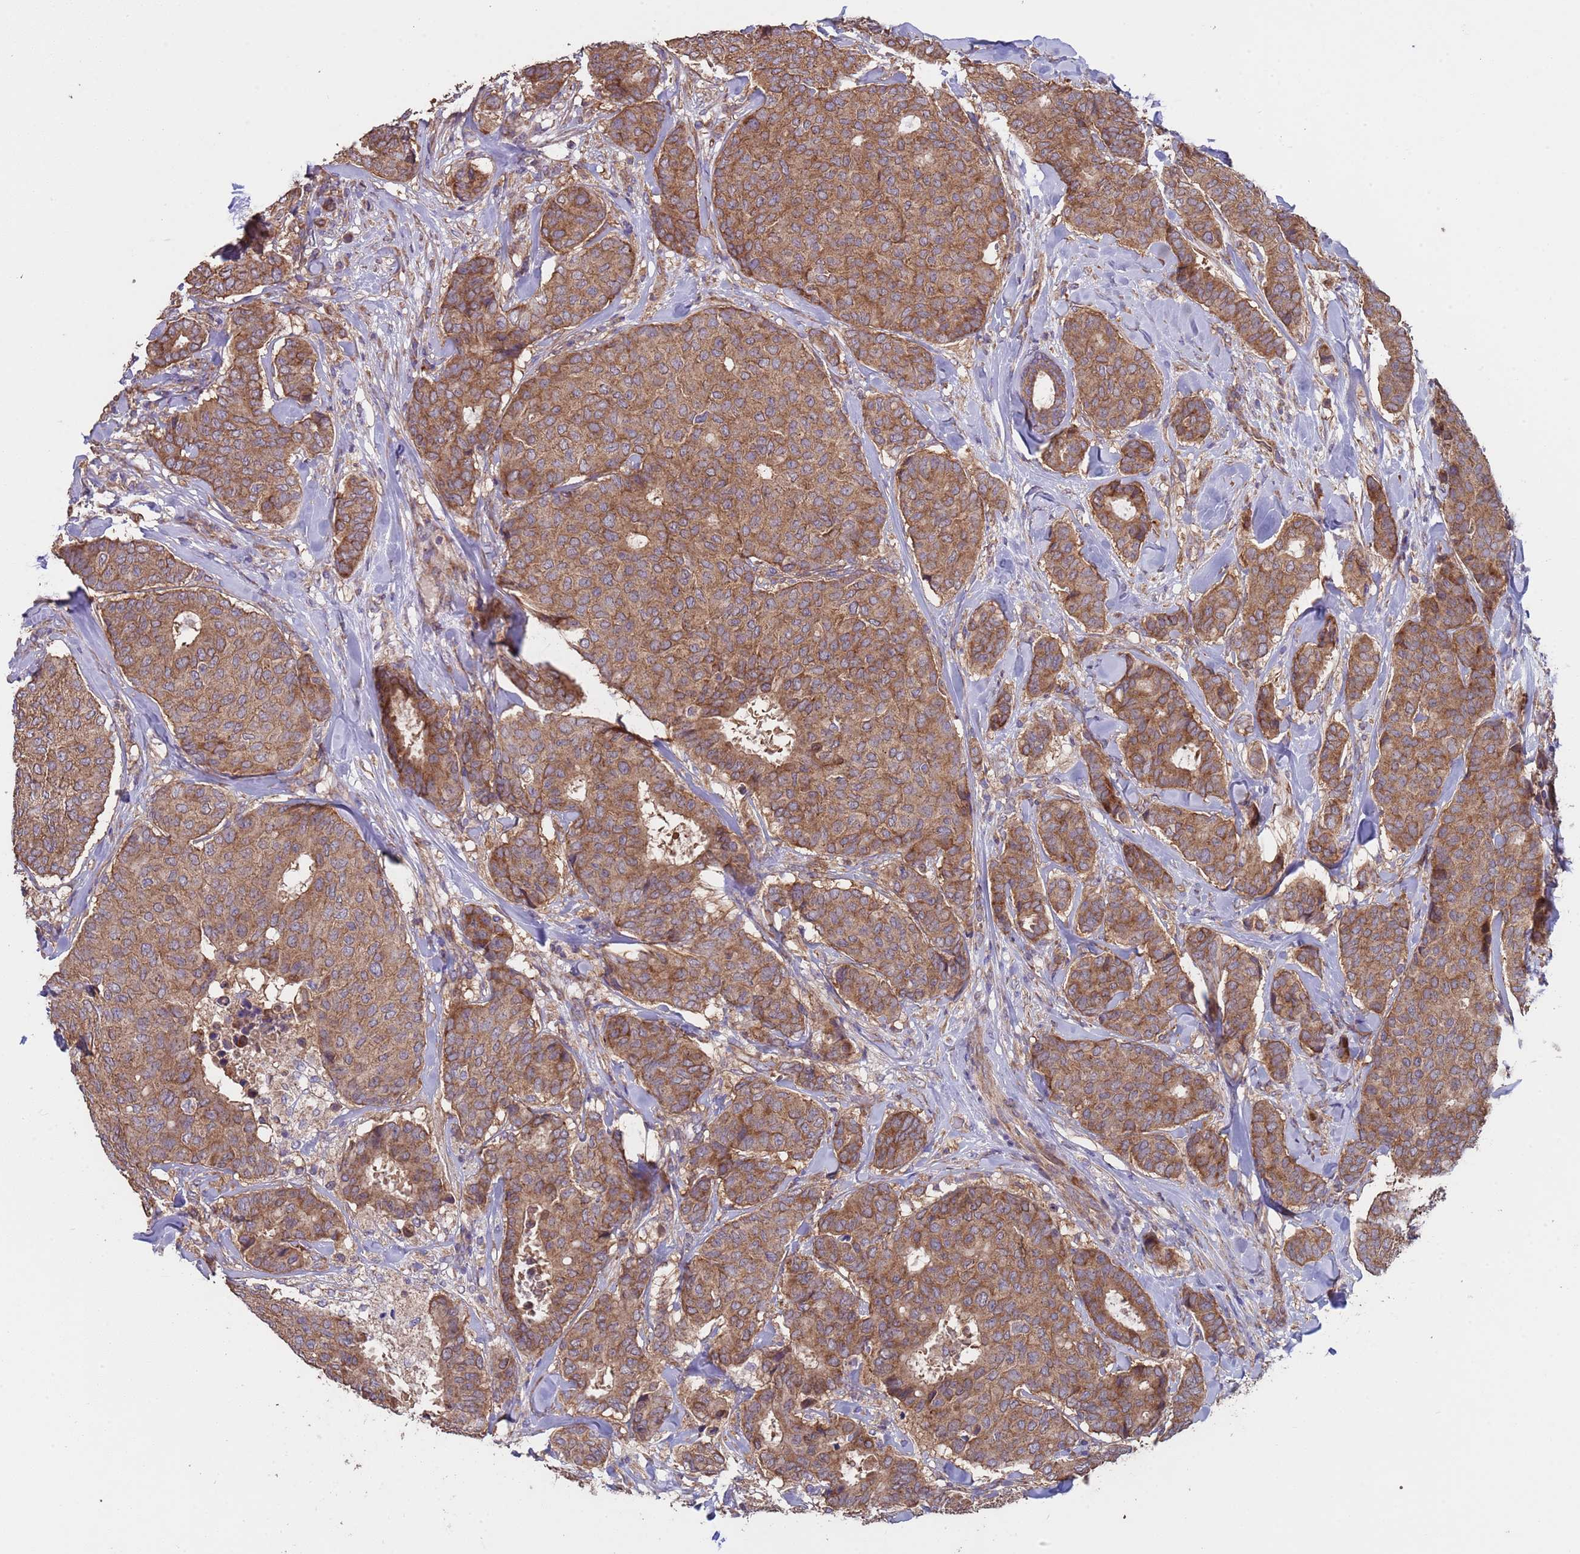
{"staining": {"intensity": "moderate", "quantity": ">75%", "location": "cytoplasmic/membranous"}, "tissue": "breast cancer", "cell_type": "Tumor cells", "image_type": "cancer", "snomed": [{"axis": "morphology", "description": "Duct carcinoma"}, {"axis": "topography", "description": "Breast"}], "caption": "A micrograph of human invasive ductal carcinoma (breast) stained for a protein exhibits moderate cytoplasmic/membranous brown staining in tumor cells. Immunohistochemistry stains the protein of interest in brown and the nuclei are stained blue.", "gene": "EEF1AKMT1", "patient": {"sex": "female", "age": 75}}